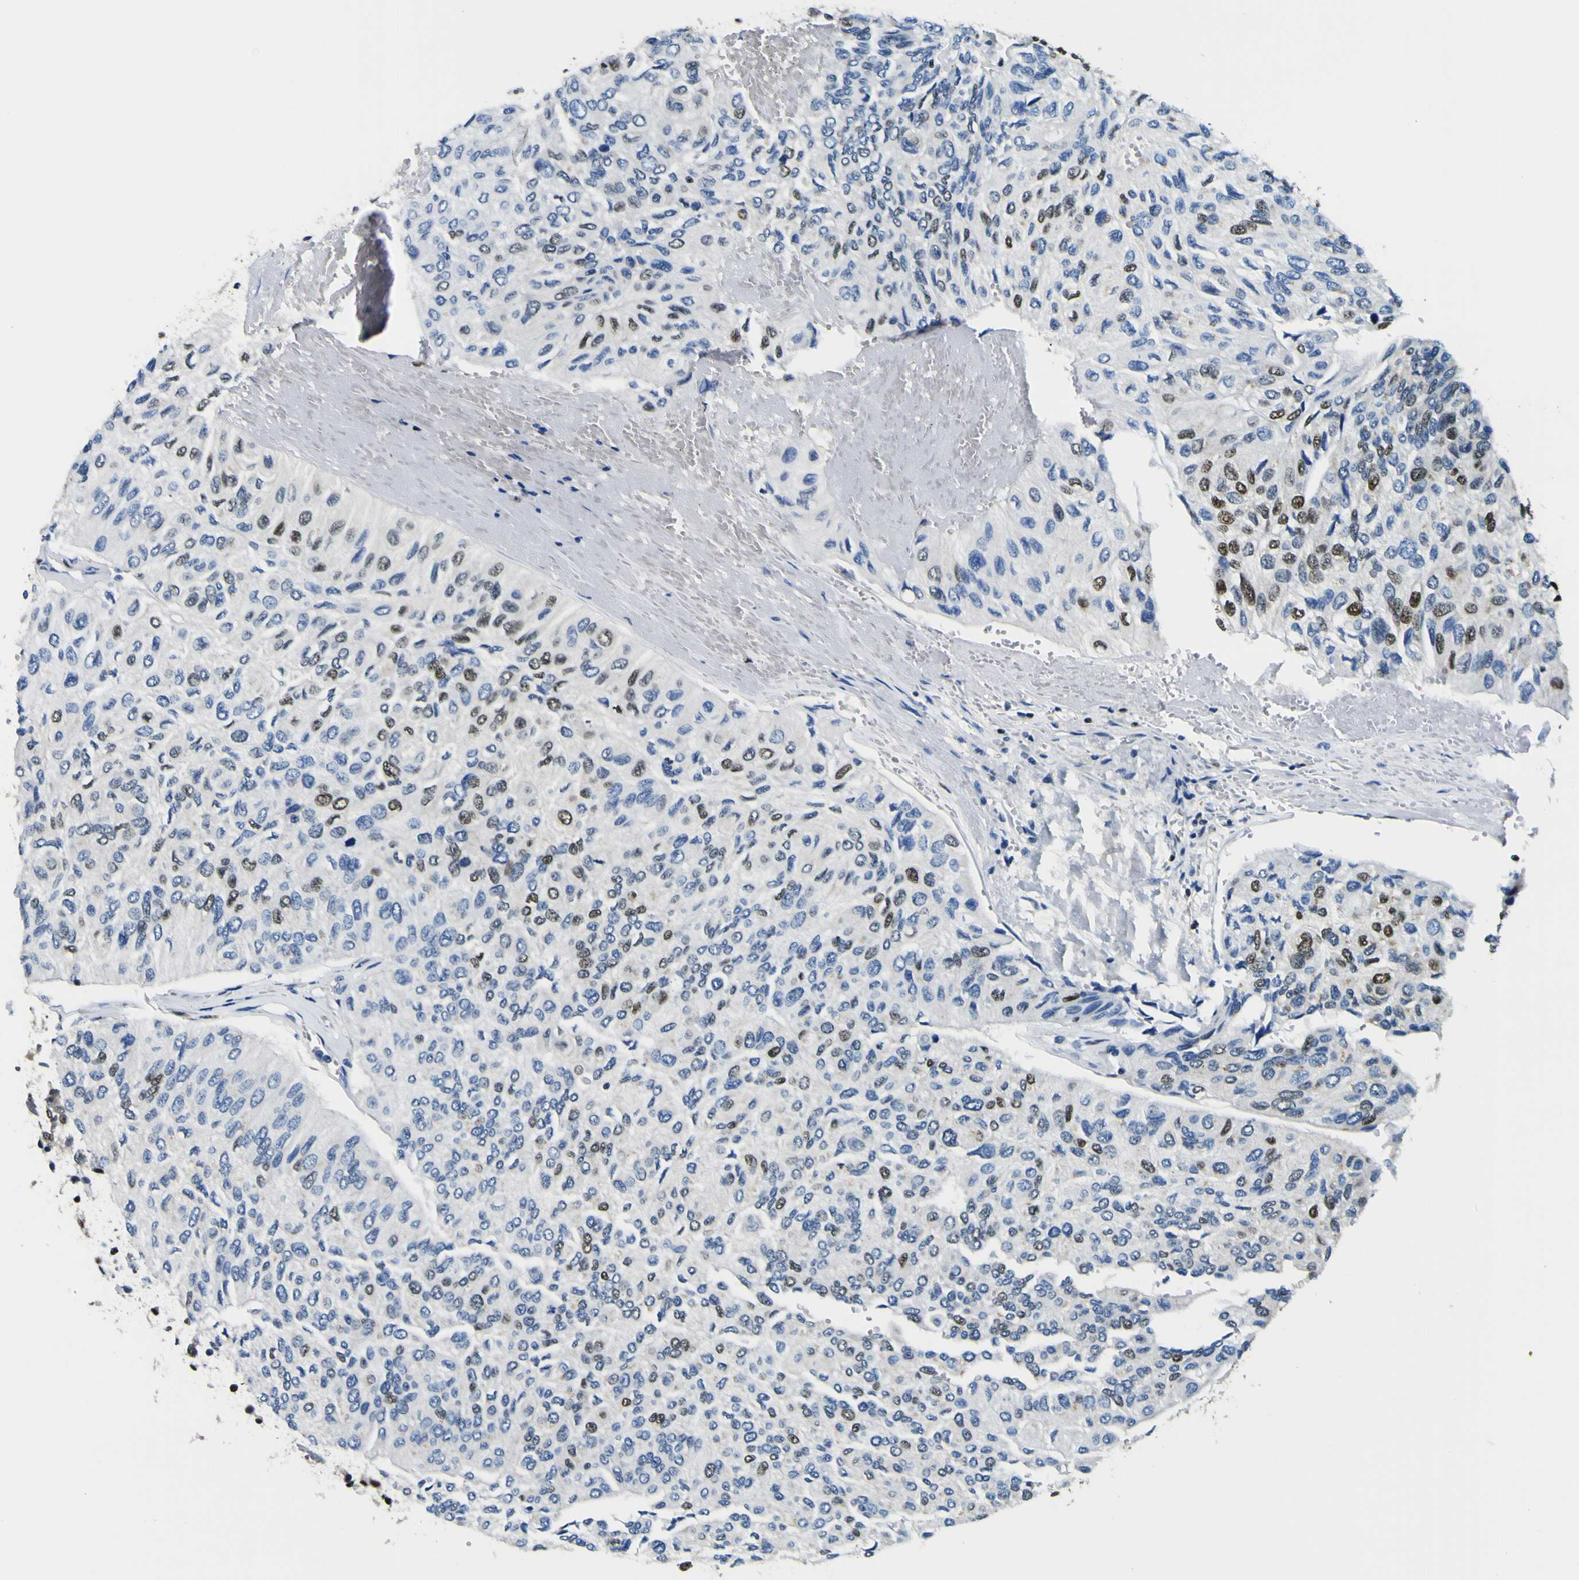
{"staining": {"intensity": "strong", "quantity": "25%-75%", "location": "nuclear"}, "tissue": "urothelial cancer", "cell_type": "Tumor cells", "image_type": "cancer", "snomed": [{"axis": "morphology", "description": "Urothelial carcinoma, High grade"}, {"axis": "topography", "description": "Urinary bladder"}], "caption": "Immunohistochemistry photomicrograph of neoplastic tissue: human urothelial cancer stained using immunohistochemistry shows high levels of strong protein expression localized specifically in the nuclear of tumor cells, appearing as a nuclear brown color.", "gene": "SP1", "patient": {"sex": "male", "age": 66}}